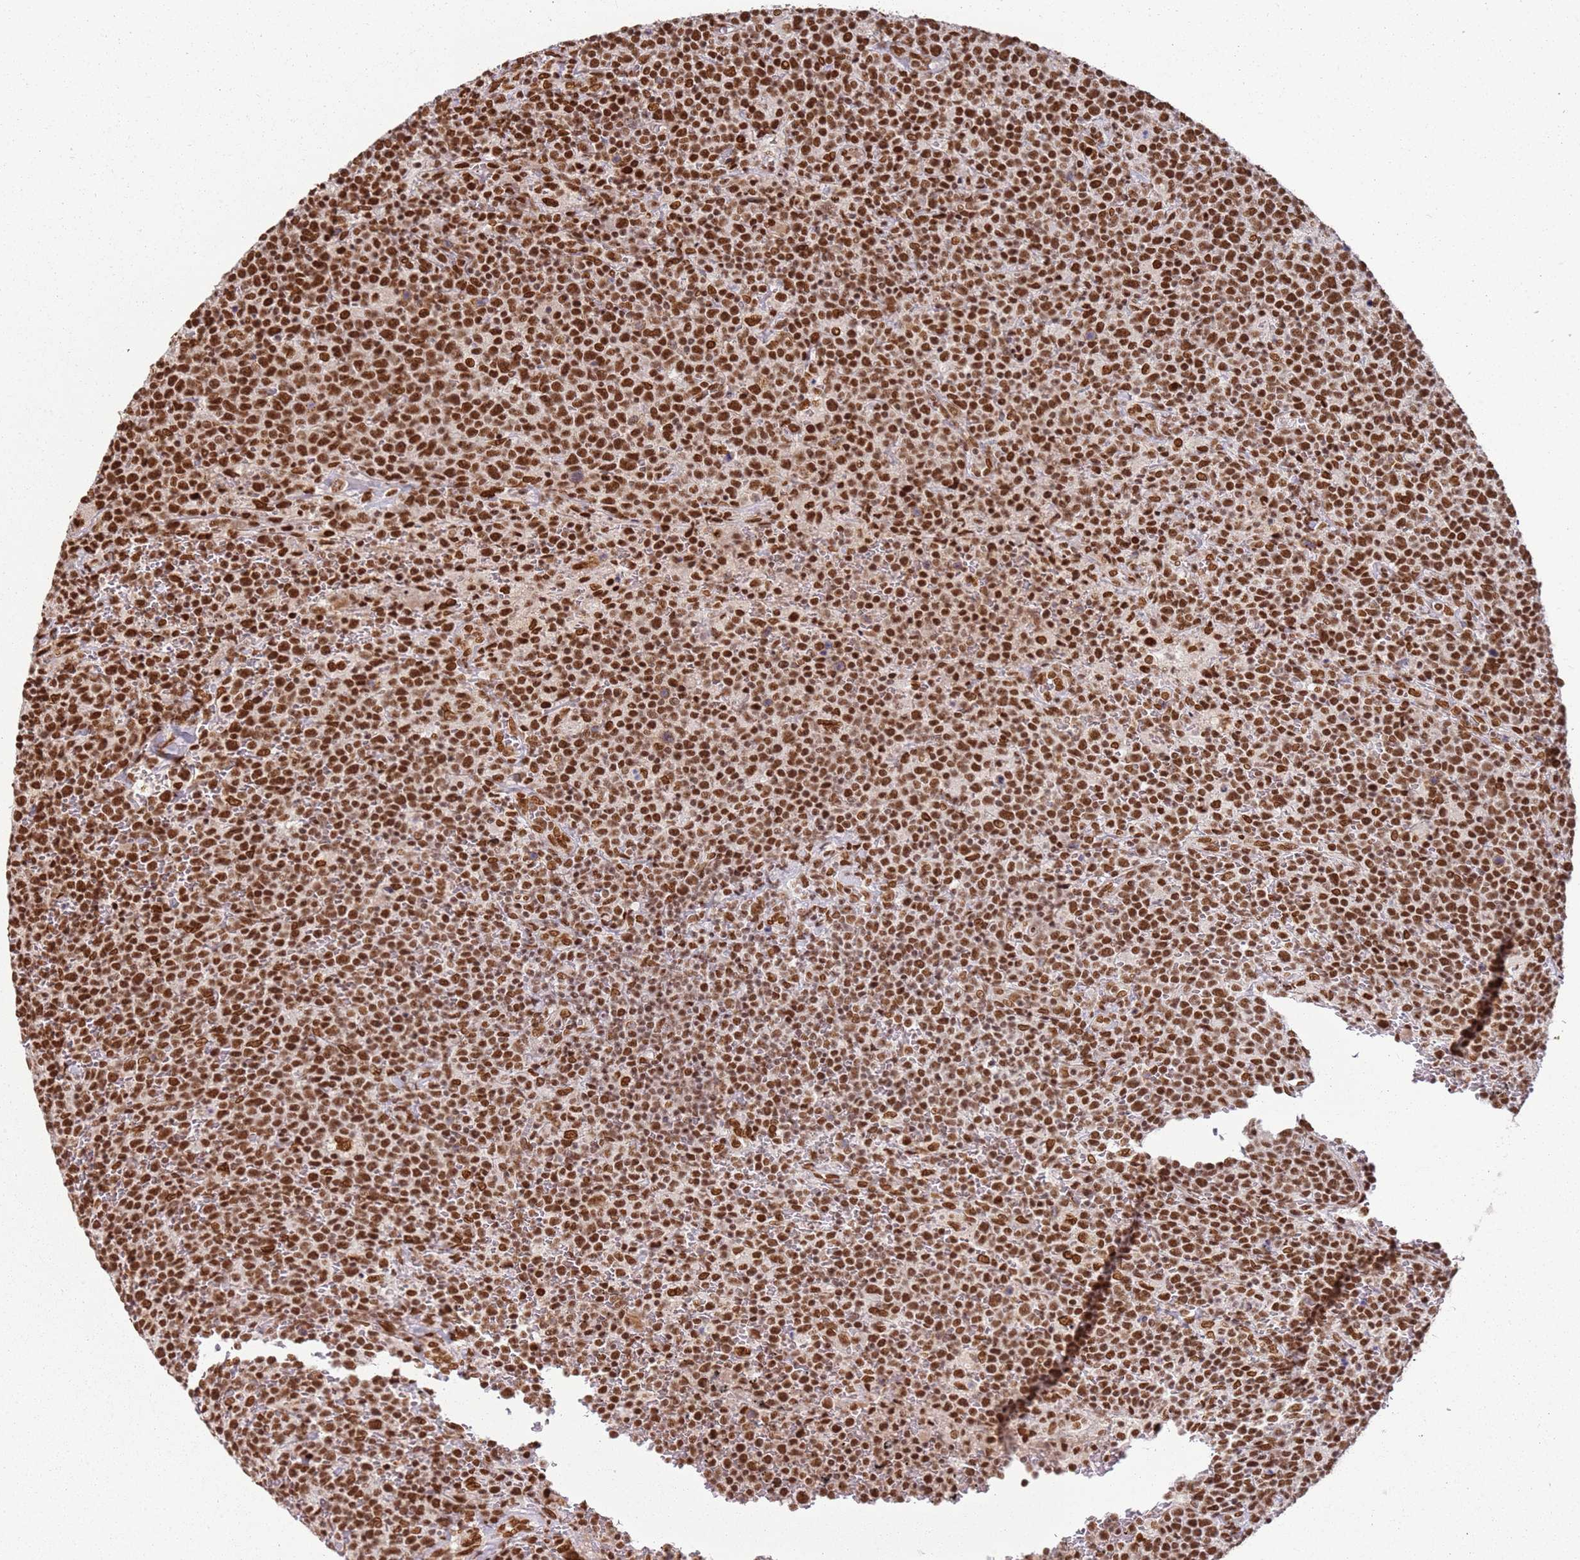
{"staining": {"intensity": "strong", "quantity": ">75%", "location": "nuclear"}, "tissue": "lymphoma", "cell_type": "Tumor cells", "image_type": "cancer", "snomed": [{"axis": "morphology", "description": "Malignant lymphoma, non-Hodgkin's type, High grade"}, {"axis": "topography", "description": "Lymph node"}], "caption": "Lymphoma was stained to show a protein in brown. There is high levels of strong nuclear staining in about >75% of tumor cells.", "gene": "TENT4A", "patient": {"sex": "male", "age": 61}}